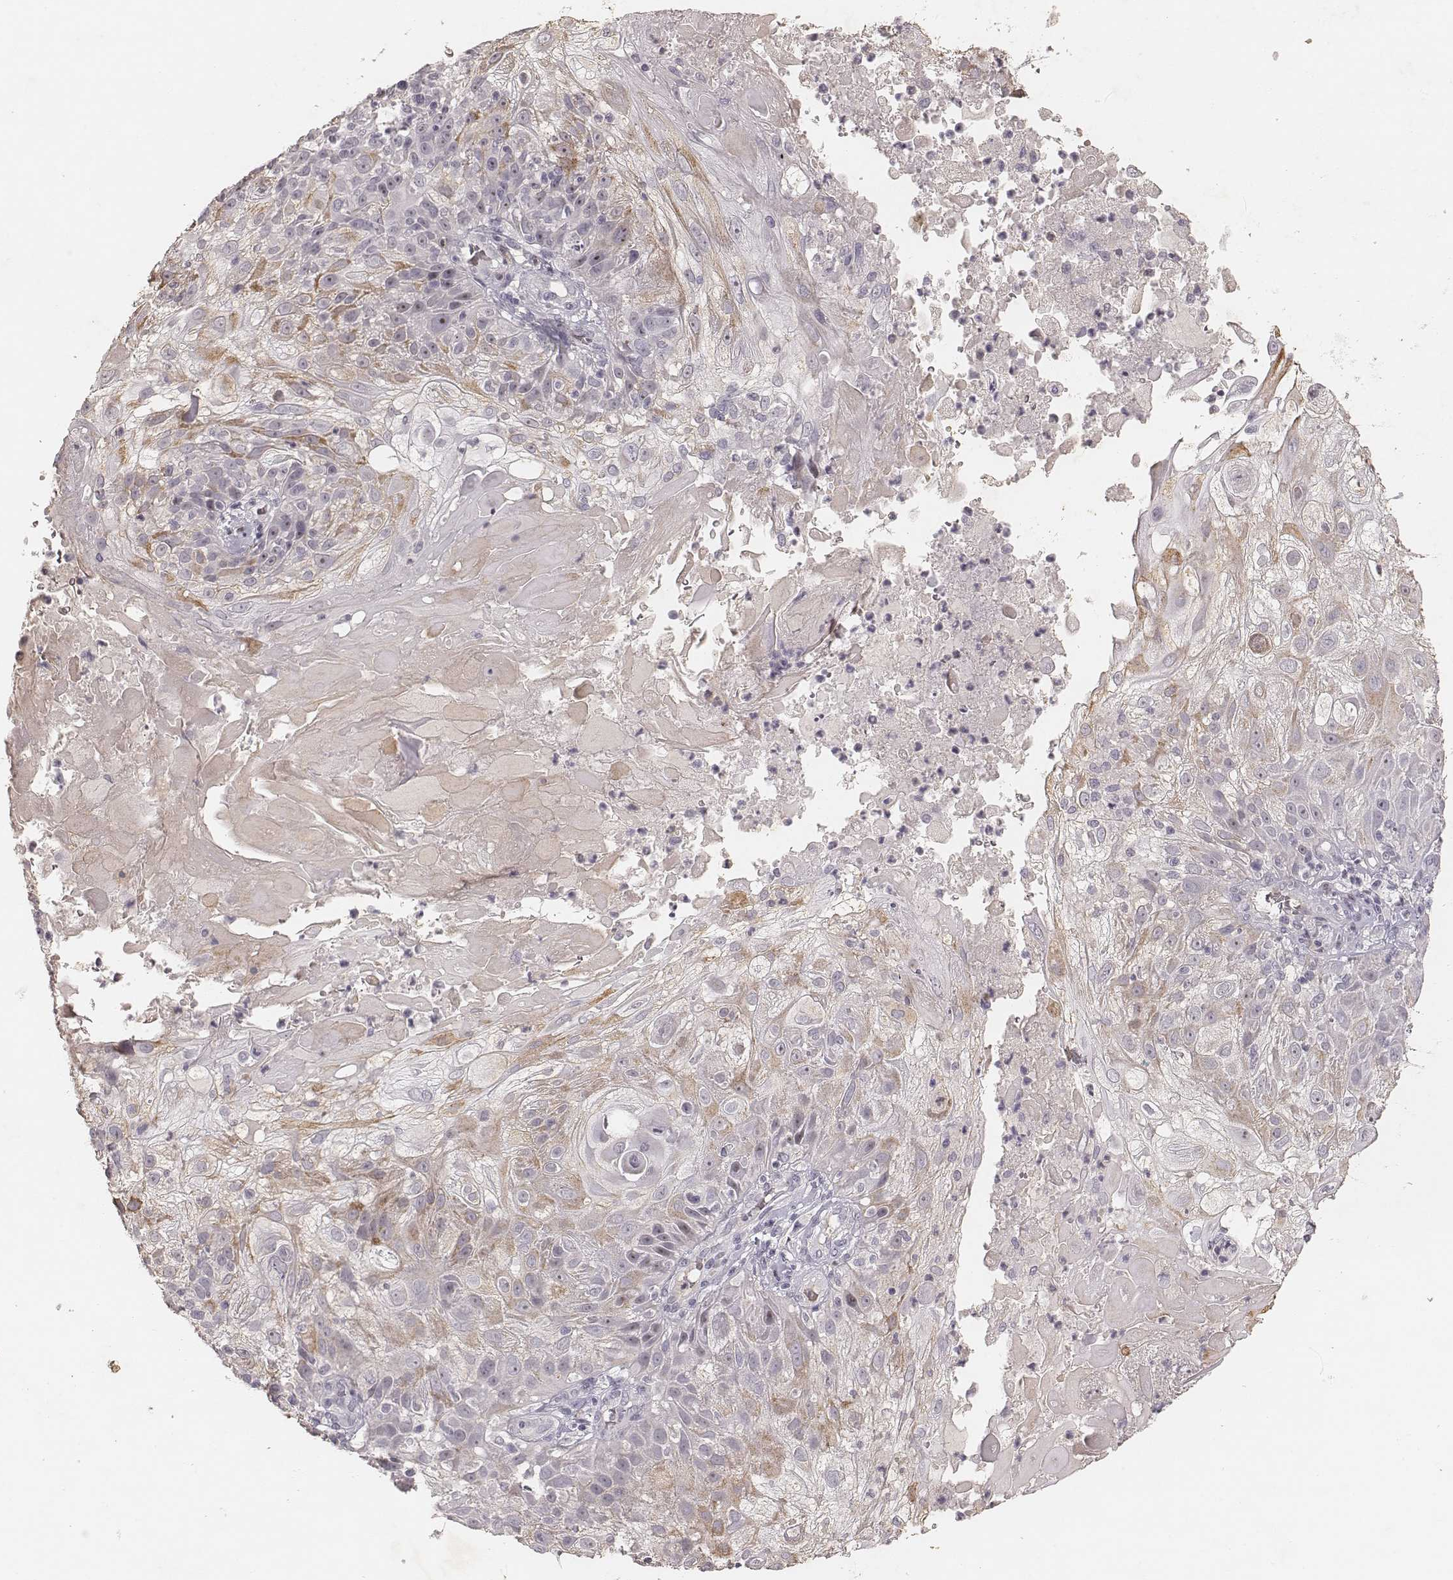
{"staining": {"intensity": "negative", "quantity": "none", "location": "none"}, "tissue": "skin cancer", "cell_type": "Tumor cells", "image_type": "cancer", "snomed": [{"axis": "morphology", "description": "Normal tissue, NOS"}, {"axis": "morphology", "description": "Squamous cell carcinoma, NOS"}, {"axis": "topography", "description": "Skin"}], "caption": "This is an immunohistochemistry histopathology image of human skin cancer. There is no expression in tumor cells.", "gene": "MADCAM1", "patient": {"sex": "female", "age": 83}}